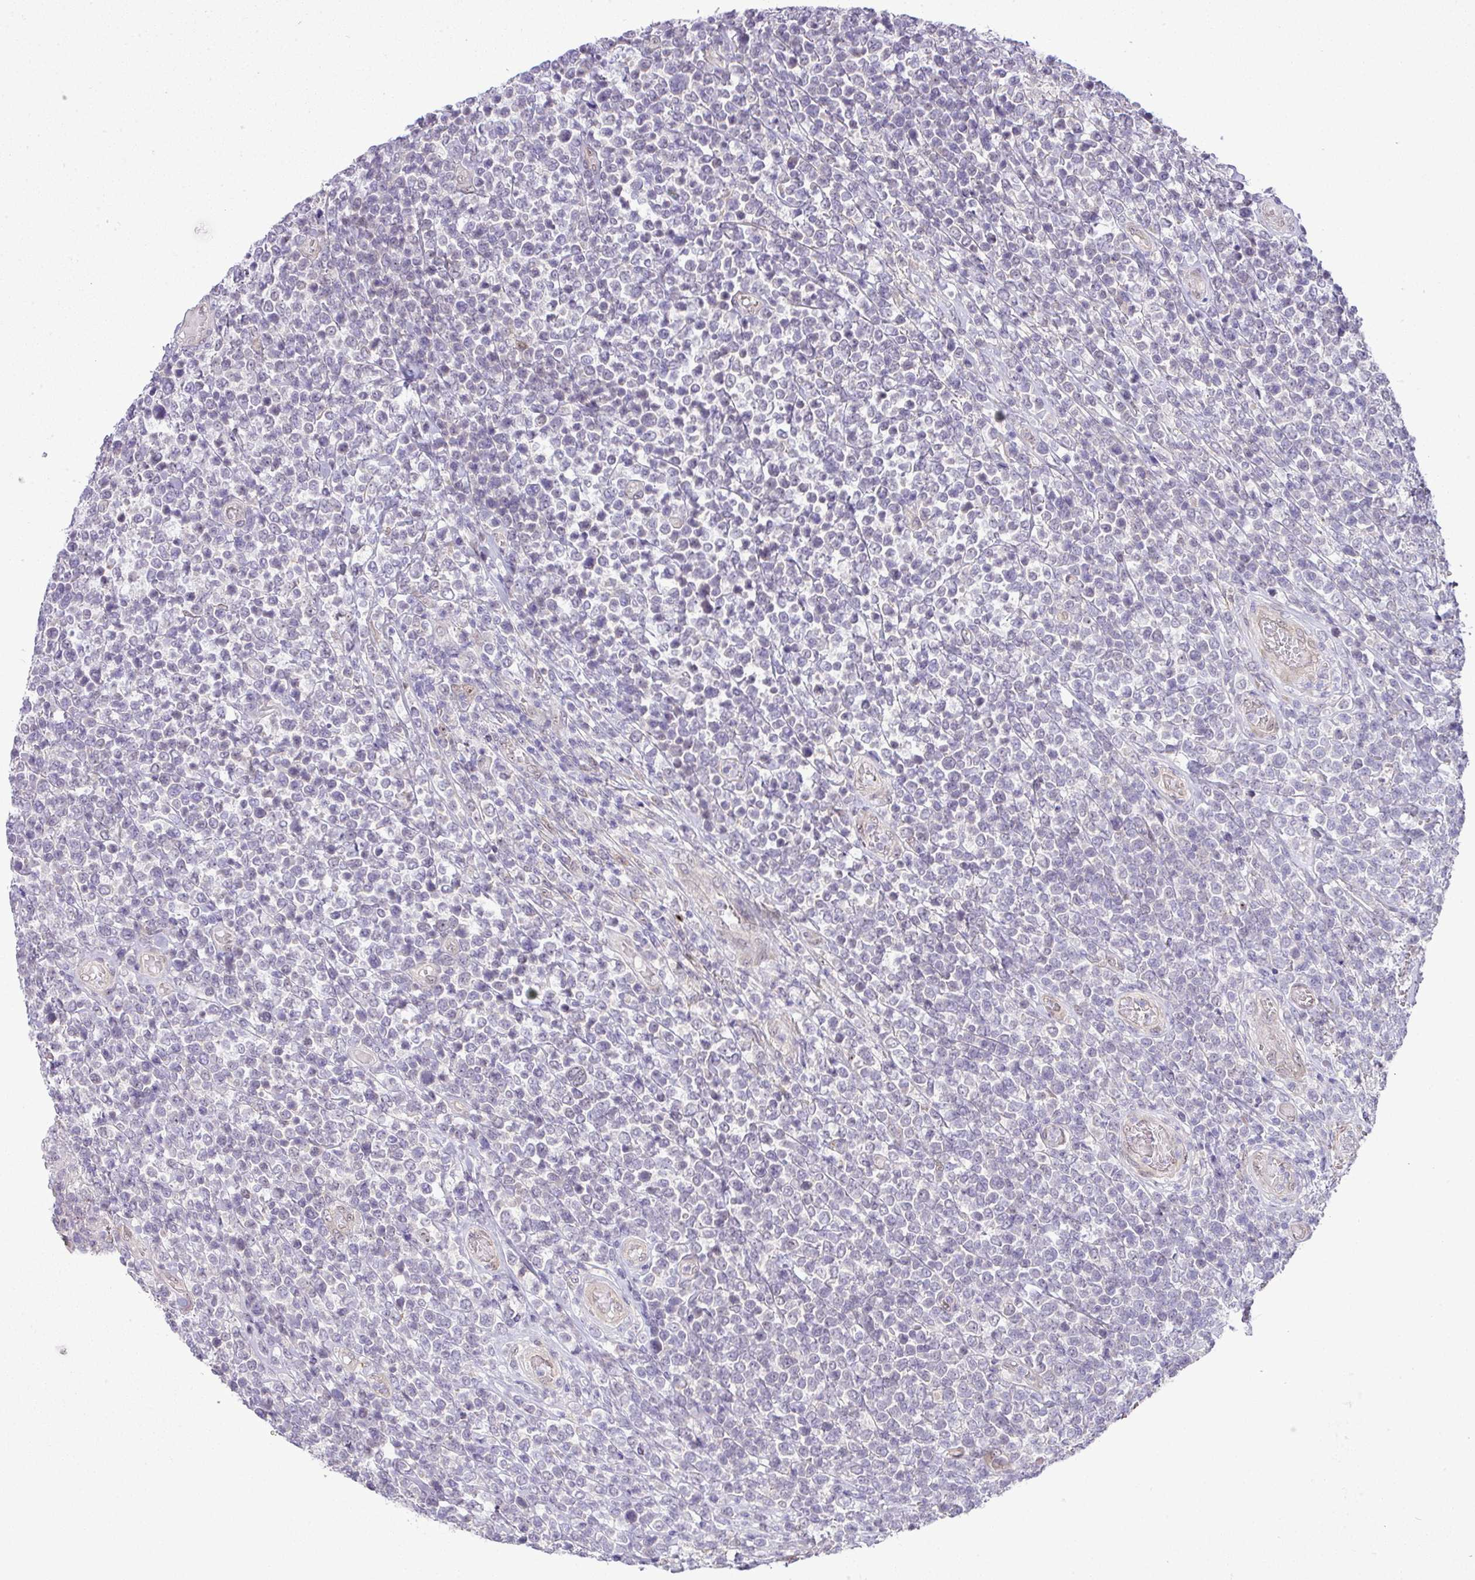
{"staining": {"intensity": "negative", "quantity": "none", "location": "none"}, "tissue": "lymphoma", "cell_type": "Tumor cells", "image_type": "cancer", "snomed": [{"axis": "morphology", "description": "Malignant lymphoma, non-Hodgkin's type, High grade"}, {"axis": "topography", "description": "Soft tissue"}], "caption": "Lymphoma was stained to show a protein in brown. There is no significant staining in tumor cells. (Brightfield microscopy of DAB immunohistochemistry (IHC) at high magnification).", "gene": "MAK16", "patient": {"sex": "female", "age": 56}}